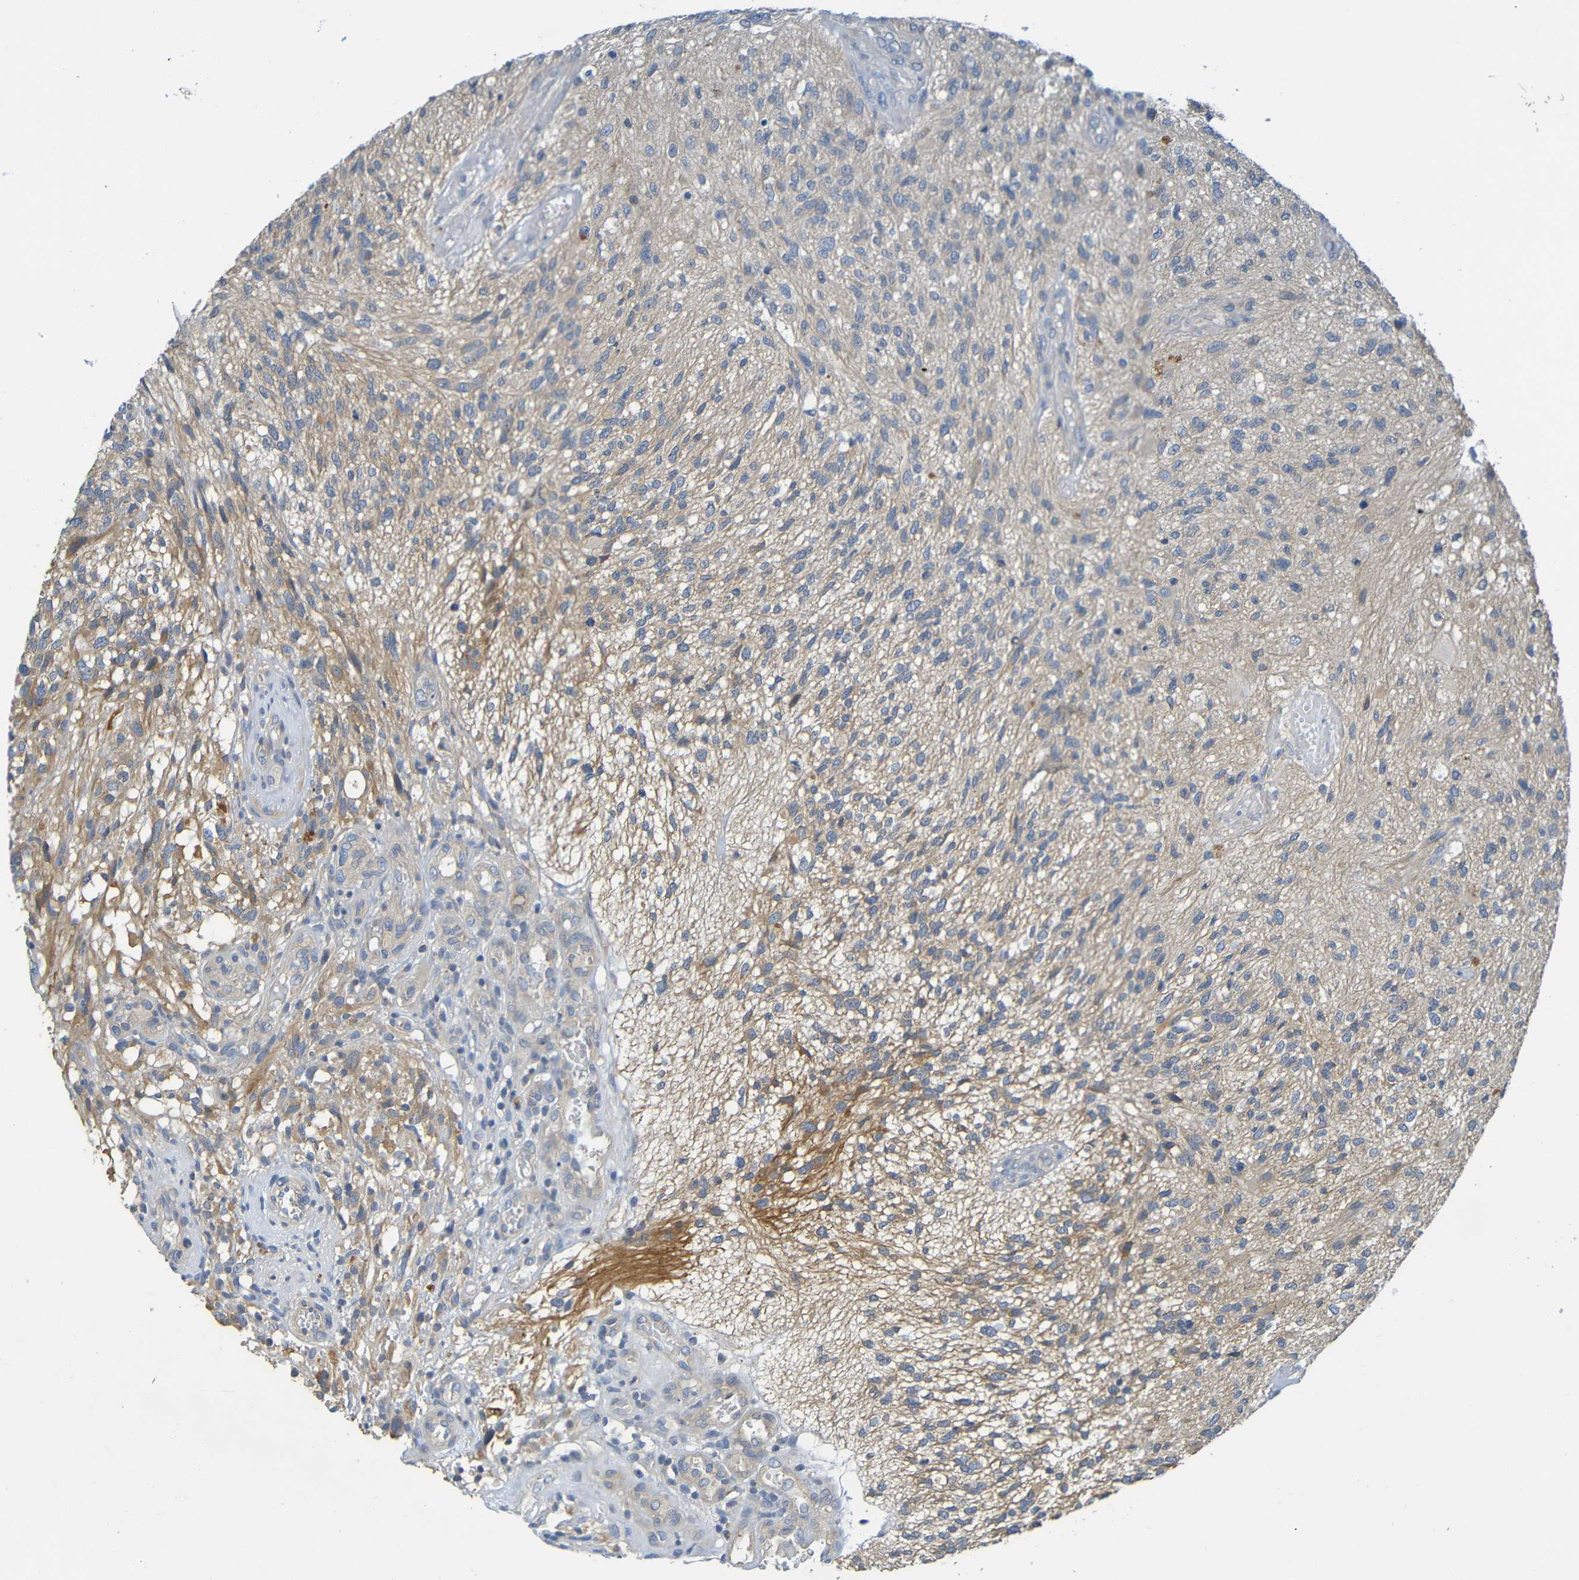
{"staining": {"intensity": "moderate", "quantity": "<25%", "location": "cytoplasmic/membranous"}, "tissue": "glioma", "cell_type": "Tumor cells", "image_type": "cancer", "snomed": [{"axis": "morphology", "description": "Normal tissue, NOS"}, {"axis": "morphology", "description": "Glioma, malignant, High grade"}, {"axis": "topography", "description": "Cerebral cortex"}], "caption": "The histopathology image reveals staining of glioma, revealing moderate cytoplasmic/membranous protein expression (brown color) within tumor cells. (brown staining indicates protein expression, while blue staining denotes nuclei).", "gene": "CYP4F2", "patient": {"sex": "male", "age": 75}}